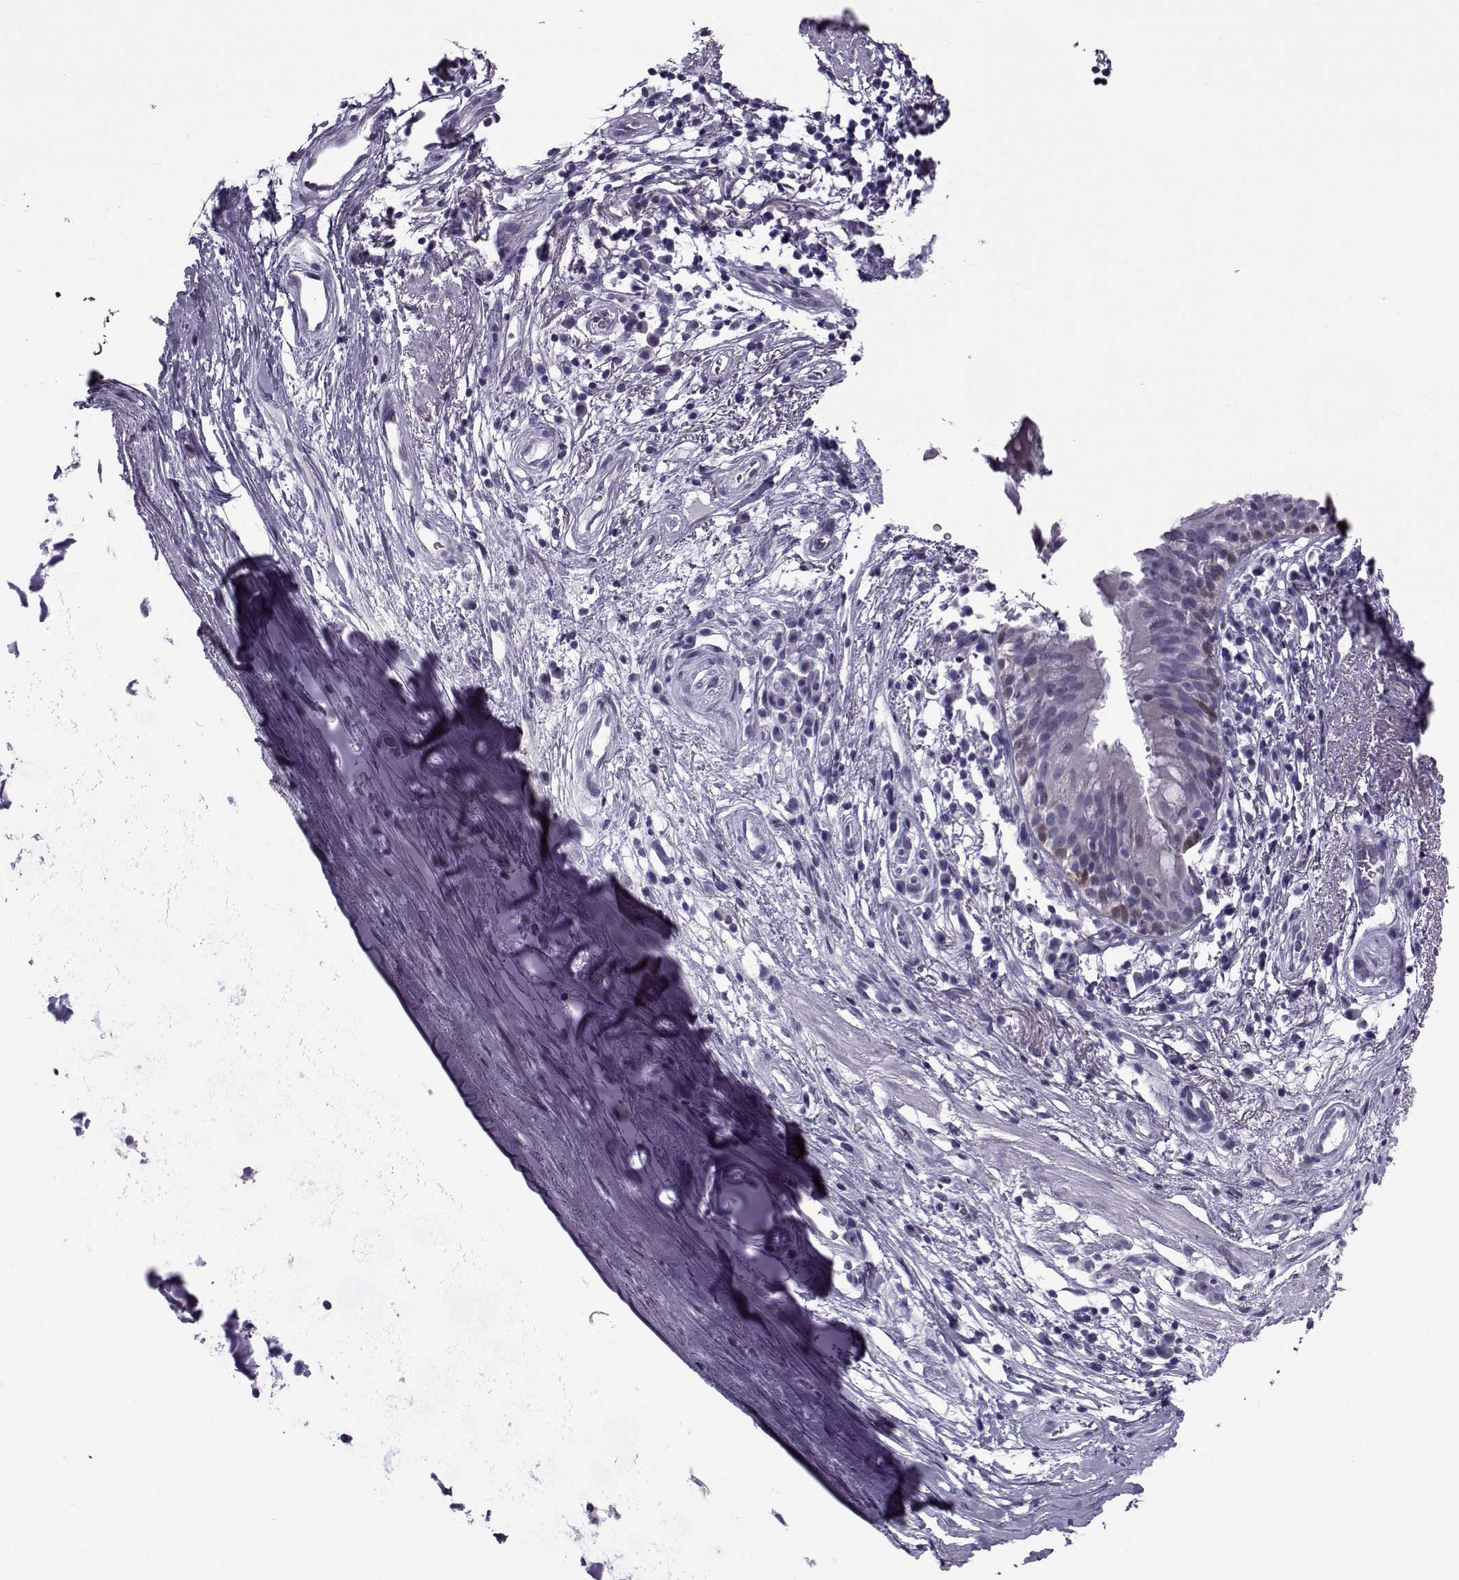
{"staining": {"intensity": "moderate", "quantity": "<25%", "location": "cytoplasmic/membranous"}, "tissue": "bronchus", "cell_type": "Respiratory epithelial cells", "image_type": "normal", "snomed": [{"axis": "morphology", "description": "Normal tissue, NOS"}, {"axis": "topography", "description": "Cartilage tissue"}, {"axis": "topography", "description": "Bronchus"}], "caption": "Immunohistochemical staining of unremarkable human bronchus displays <25% levels of moderate cytoplasmic/membranous protein positivity in about <25% of respiratory epithelial cells. (DAB (3,3'-diaminobenzidine) IHC with brightfield microscopy, high magnification).", "gene": "OIP5", "patient": {"sex": "male", "age": 58}}